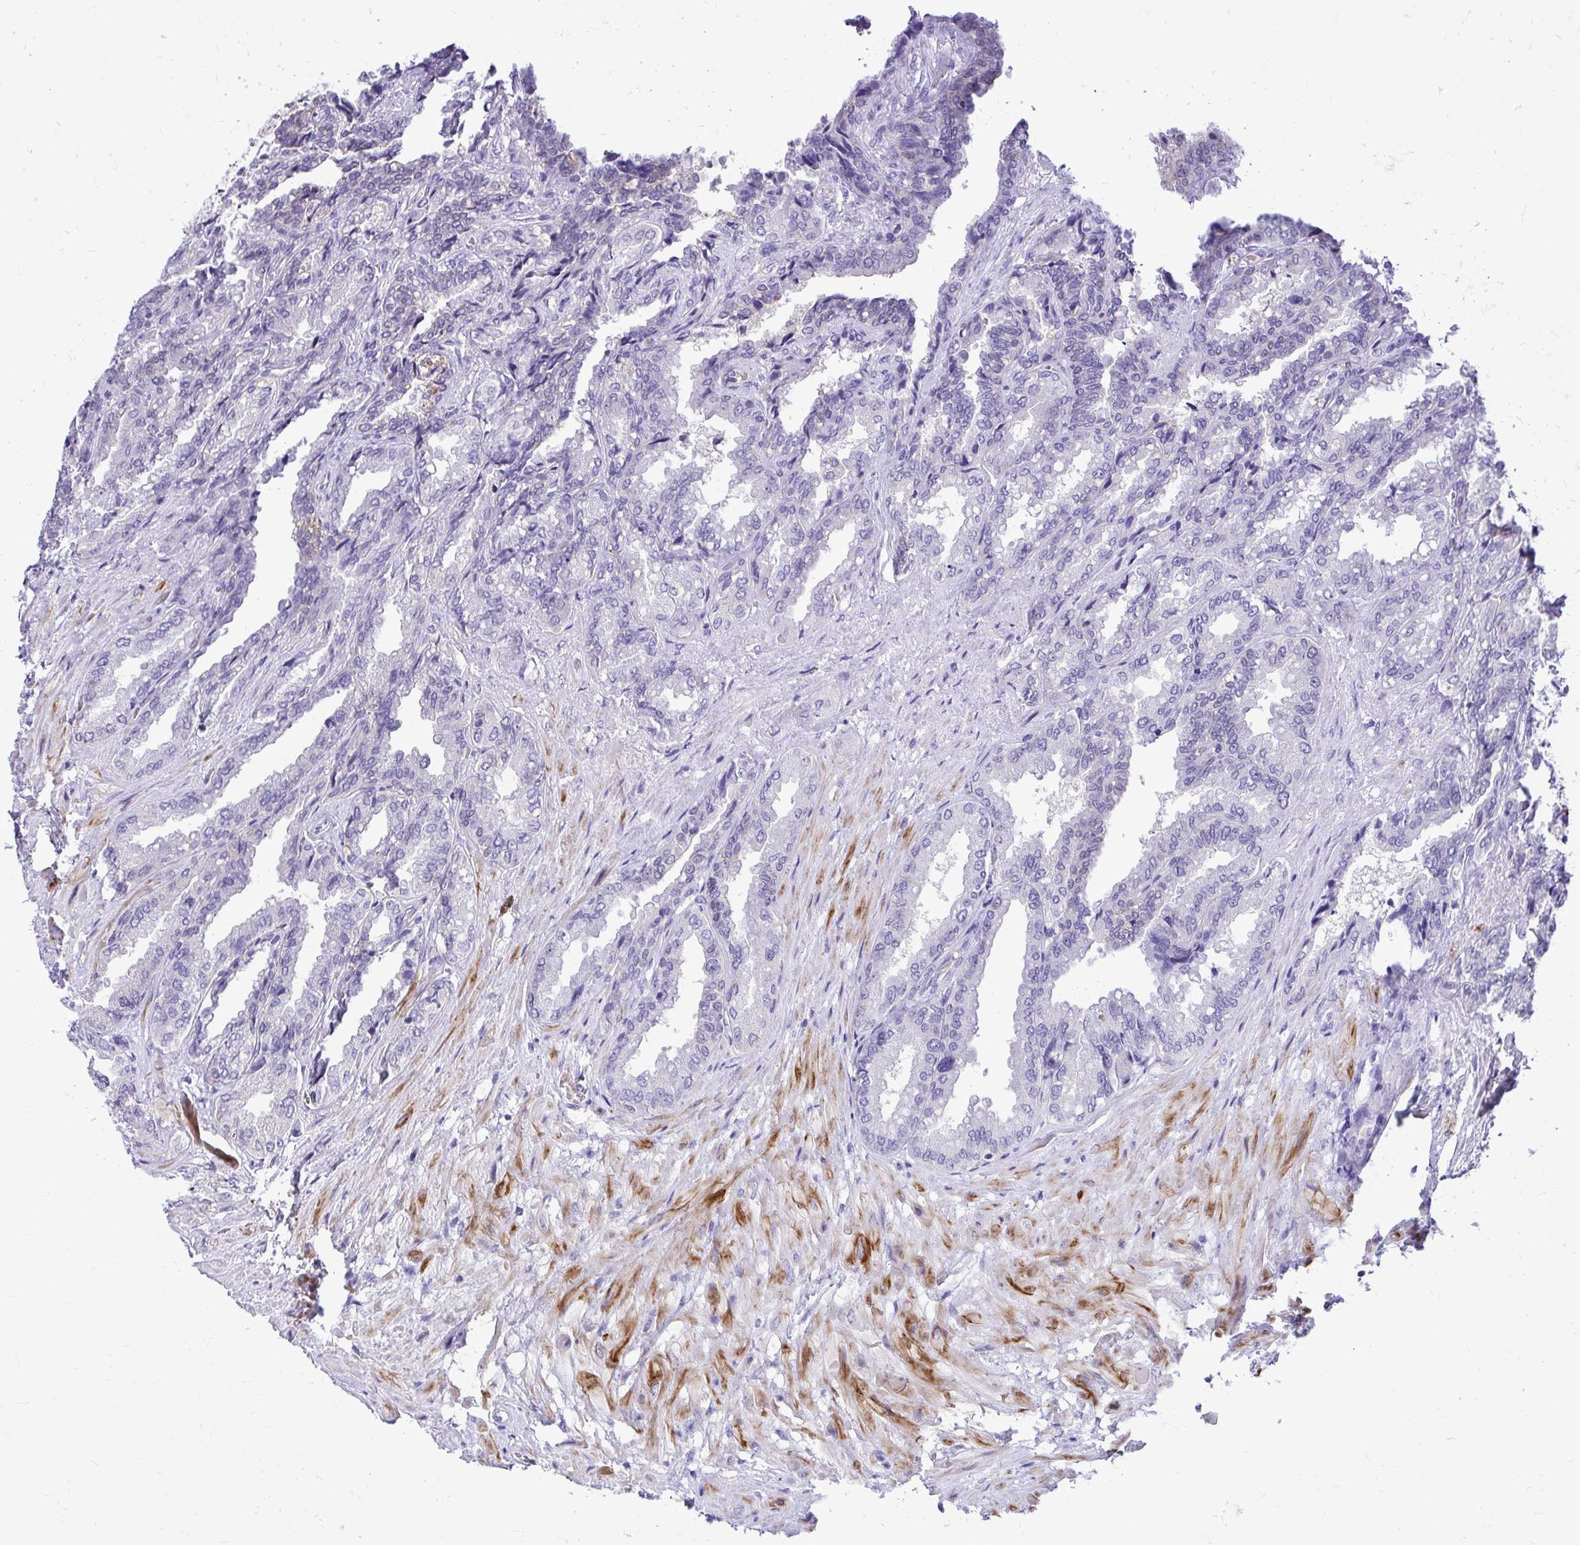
{"staining": {"intensity": "weak", "quantity": "<25%", "location": "cytoplasmic/membranous"}, "tissue": "seminal vesicle", "cell_type": "Glandular cells", "image_type": "normal", "snomed": [{"axis": "morphology", "description": "Normal tissue, NOS"}, {"axis": "topography", "description": "Seminal veicle"}], "caption": "The image displays no significant expression in glandular cells of seminal vesicle. The staining was performed using DAB to visualize the protein expression in brown, while the nuclei were stained in blue with hematoxylin (Magnification: 20x).", "gene": "ZSWIM9", "patient": {"sex": "male", "age": 68}}